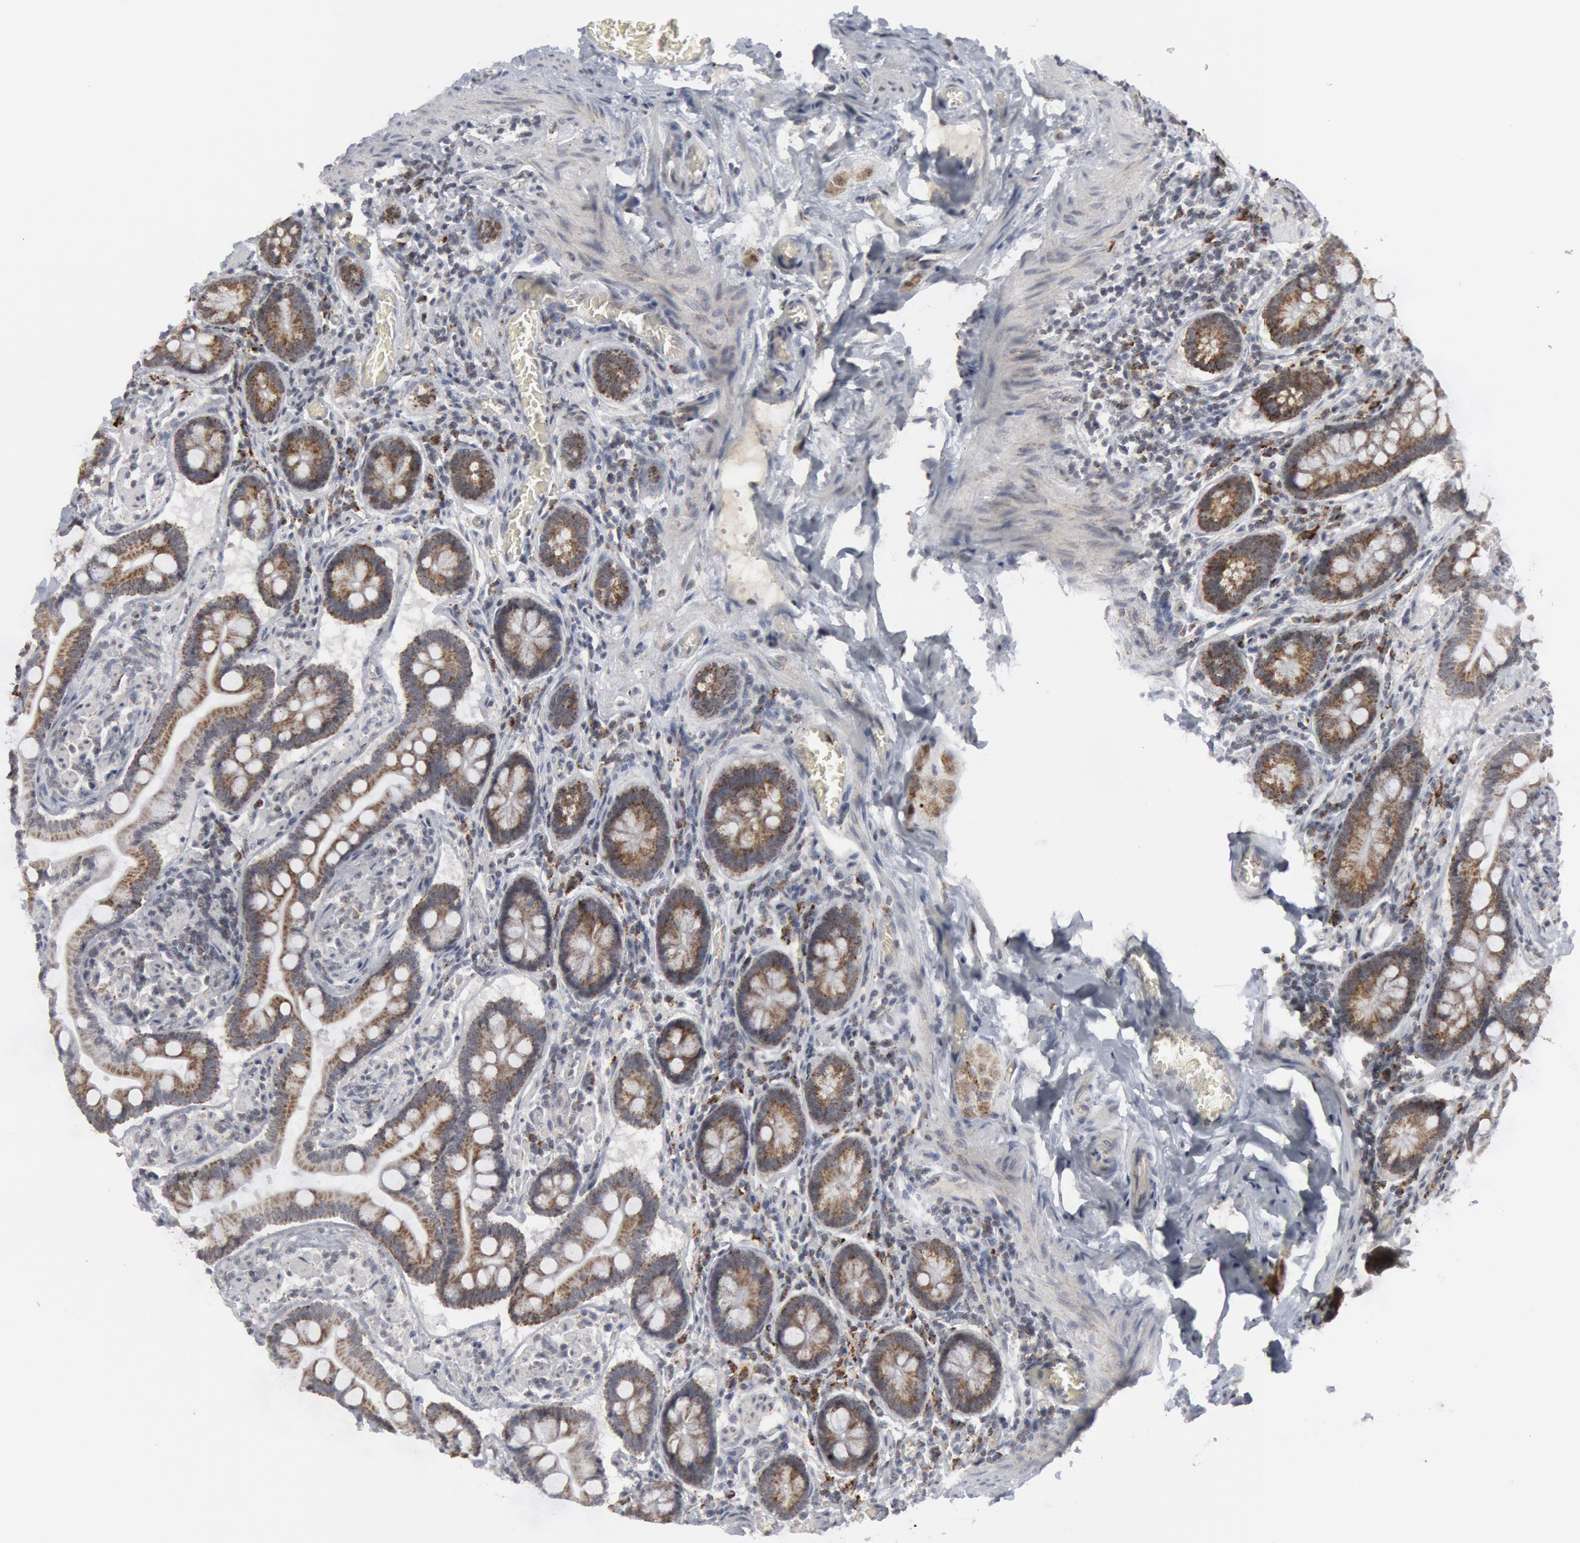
{"staining": {"intensity": "strong", "quantity": ">75%", "location": "cytoplasmic/membranous"}, "tissue": "small intestine", "cell_type": "Glandular cells", "image_type": "normal", "snomed": [{"axis": "morphology", "description": "Normal tissue, NOS"}, {"axis": "topography", "description": "Small intestine"}], "caption": "Normal small intestine displays strong cytoplasmic/membranous expression in about >75% of glandular cells, visualized by immunohistochemistry. (DAB = brown stain, brightfield microscopy at high magnification).", "gene": "CASP9", "patient": {"sex": "male", "age": 41}}